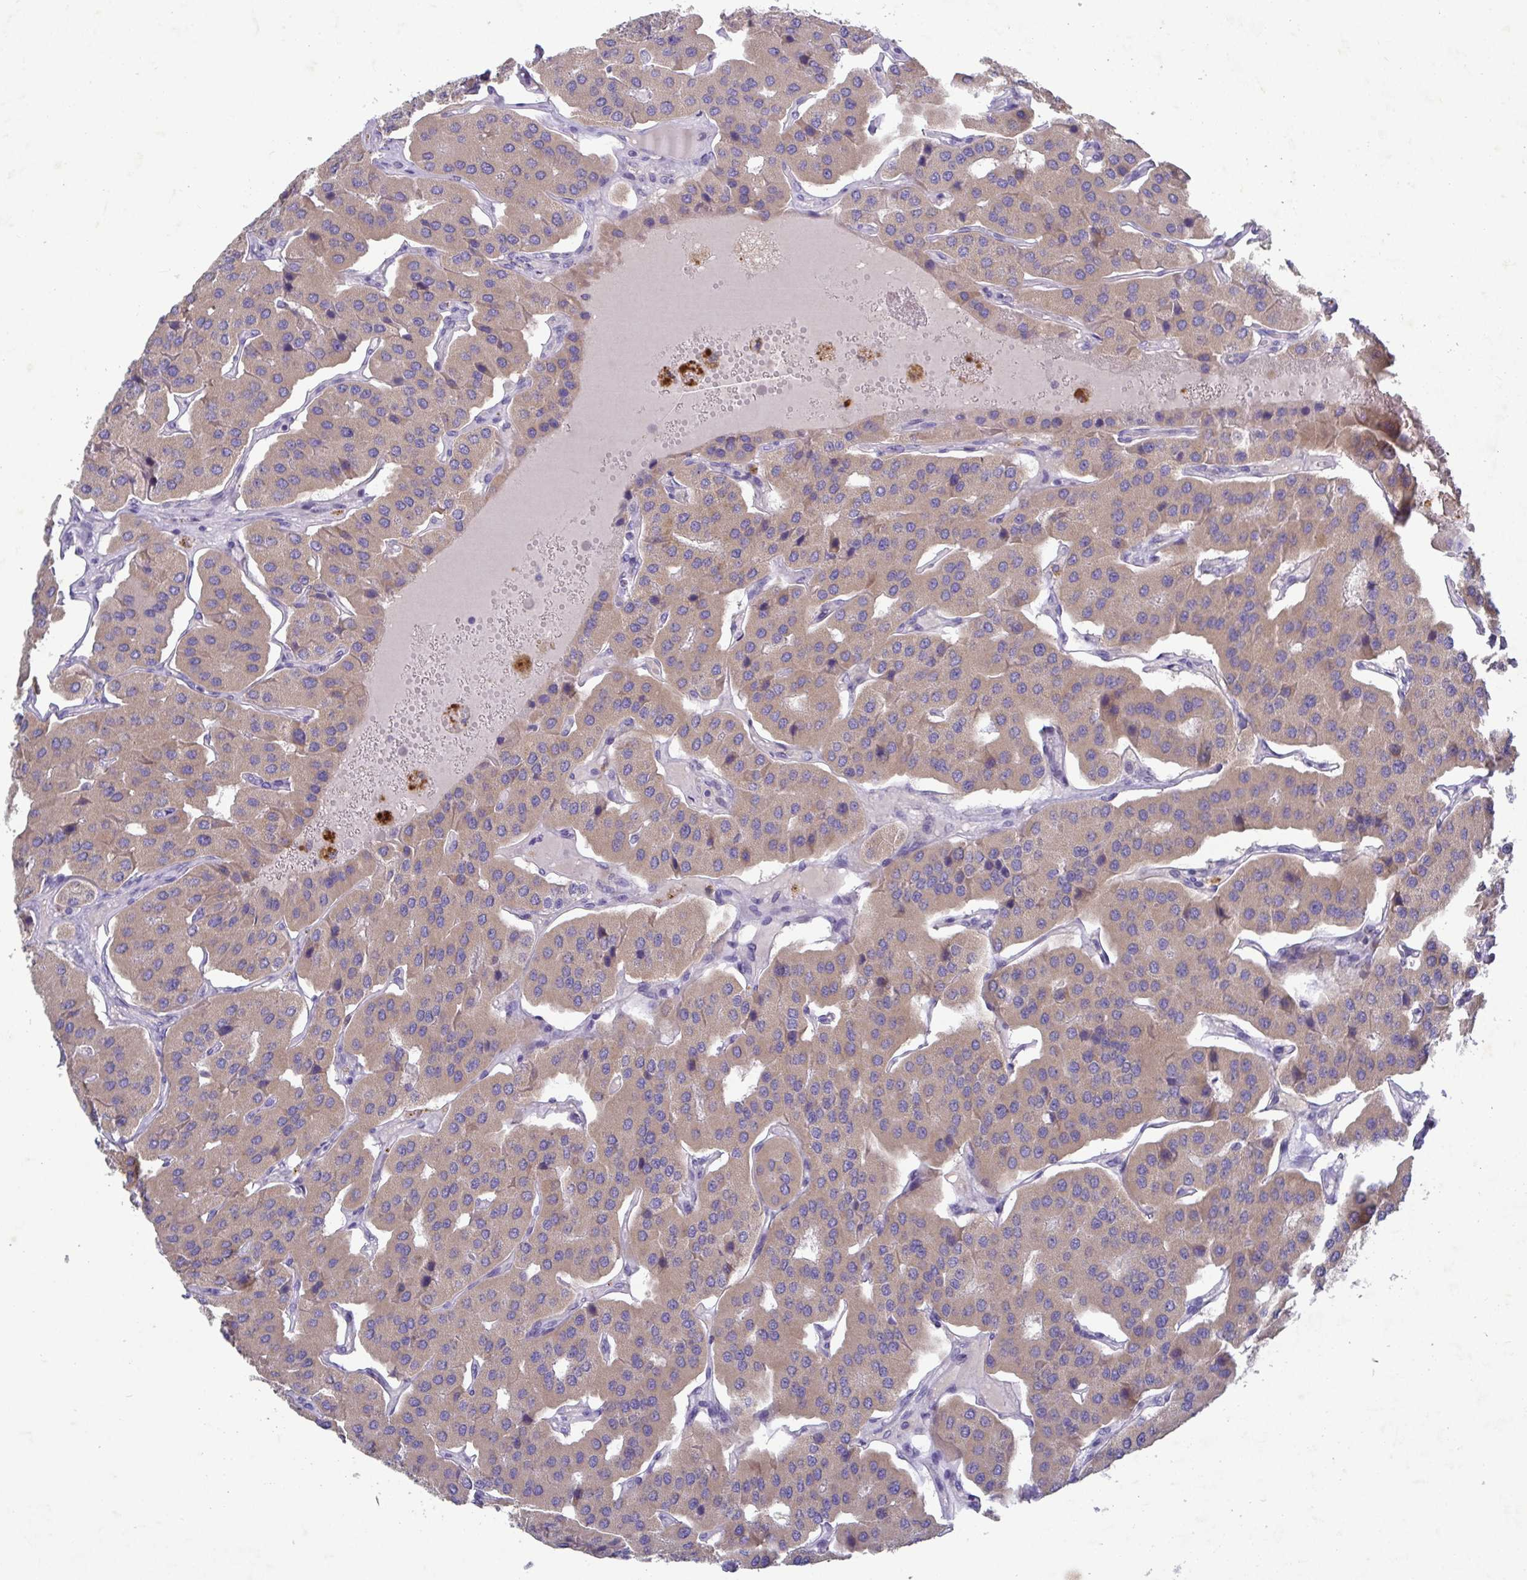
{"staining": {"intensity": "moderate", "quantity": ">75%", "location": "cytoplasmic/membranous"}, "tissue": "parathyroid gland", "cell_type": "Glandular cells", "image_type": "normal", "snomed": [{"axis": "morphology", "description": "Normal tissue, NOS"}, {"axis": "morphology", "description": "Adenoma, NOS"}, {"axis": "topography", "description": "Parathyroid gland"}], "caption": "IHC (DAB) staining of benign human parathyroid gland shows moderate cytoplasmic/membranous protein staining in about >75% of glandular cells. The staining was performed using DAB, with brown indicating positive protein expression. Nuclei are stained blue with hematoxylin.", "gene": "GALNT13", "patient": {"sex": "female", "age": 86}}